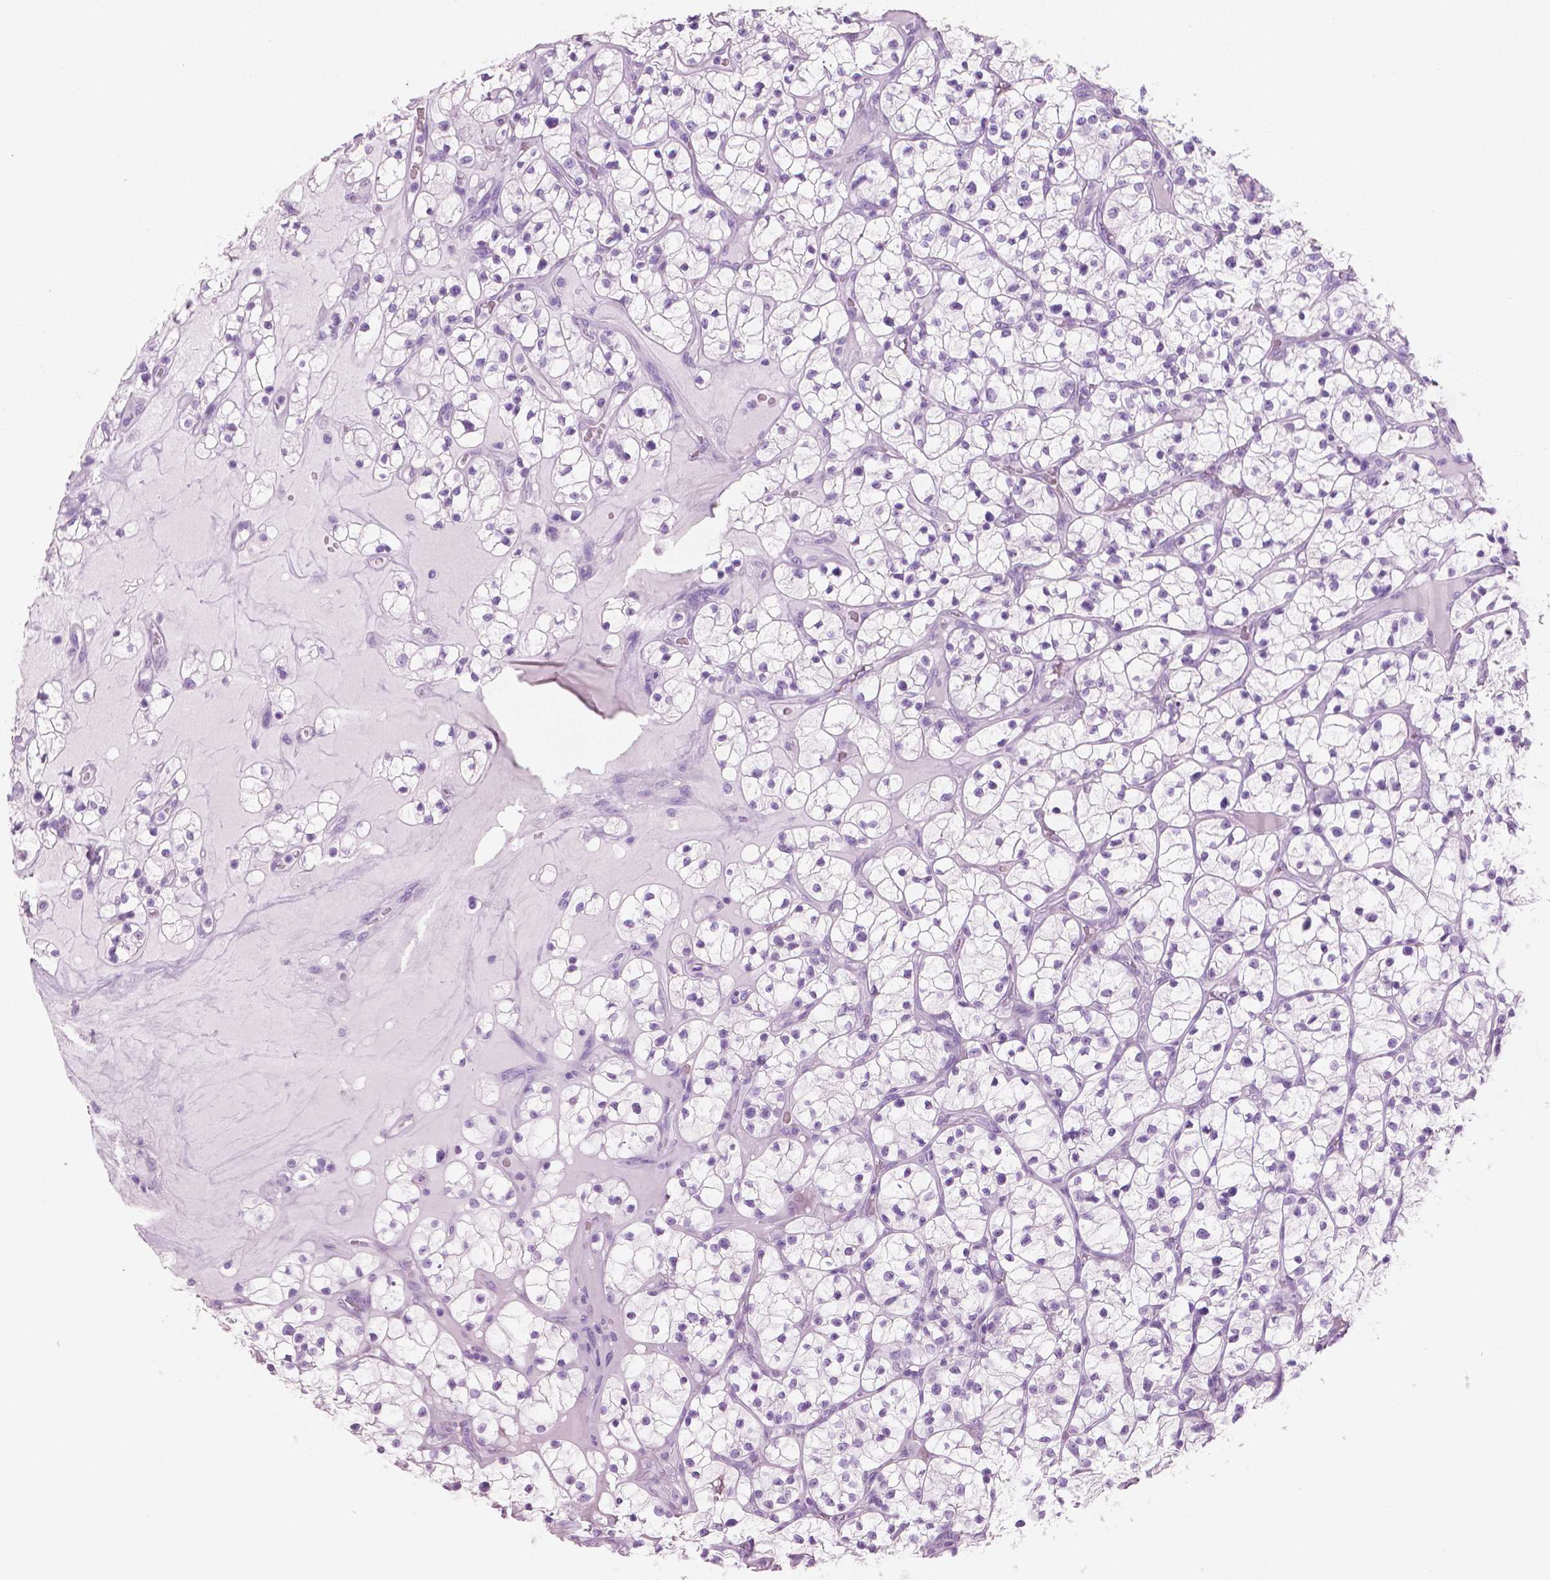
{"staining": {"intensity": "negative", "quantity": "none", "location": "none"}, "tissue": "renal cancer", "cell_type": "Tumor cells", "image_type": "cancer", "snomed": [{"axis": "morphology", "description": "Adenocarcinoma, NOS"}, {"axis": "topography", "description": "Kidney"}], "caption": "A high-resolution histopathology image shows IHC staining of renal adenocarcinoma, which reveals no significant staining in tumor cells.", "gene": "PLIN4", "patient": {"sex": "female", "age": 64}}